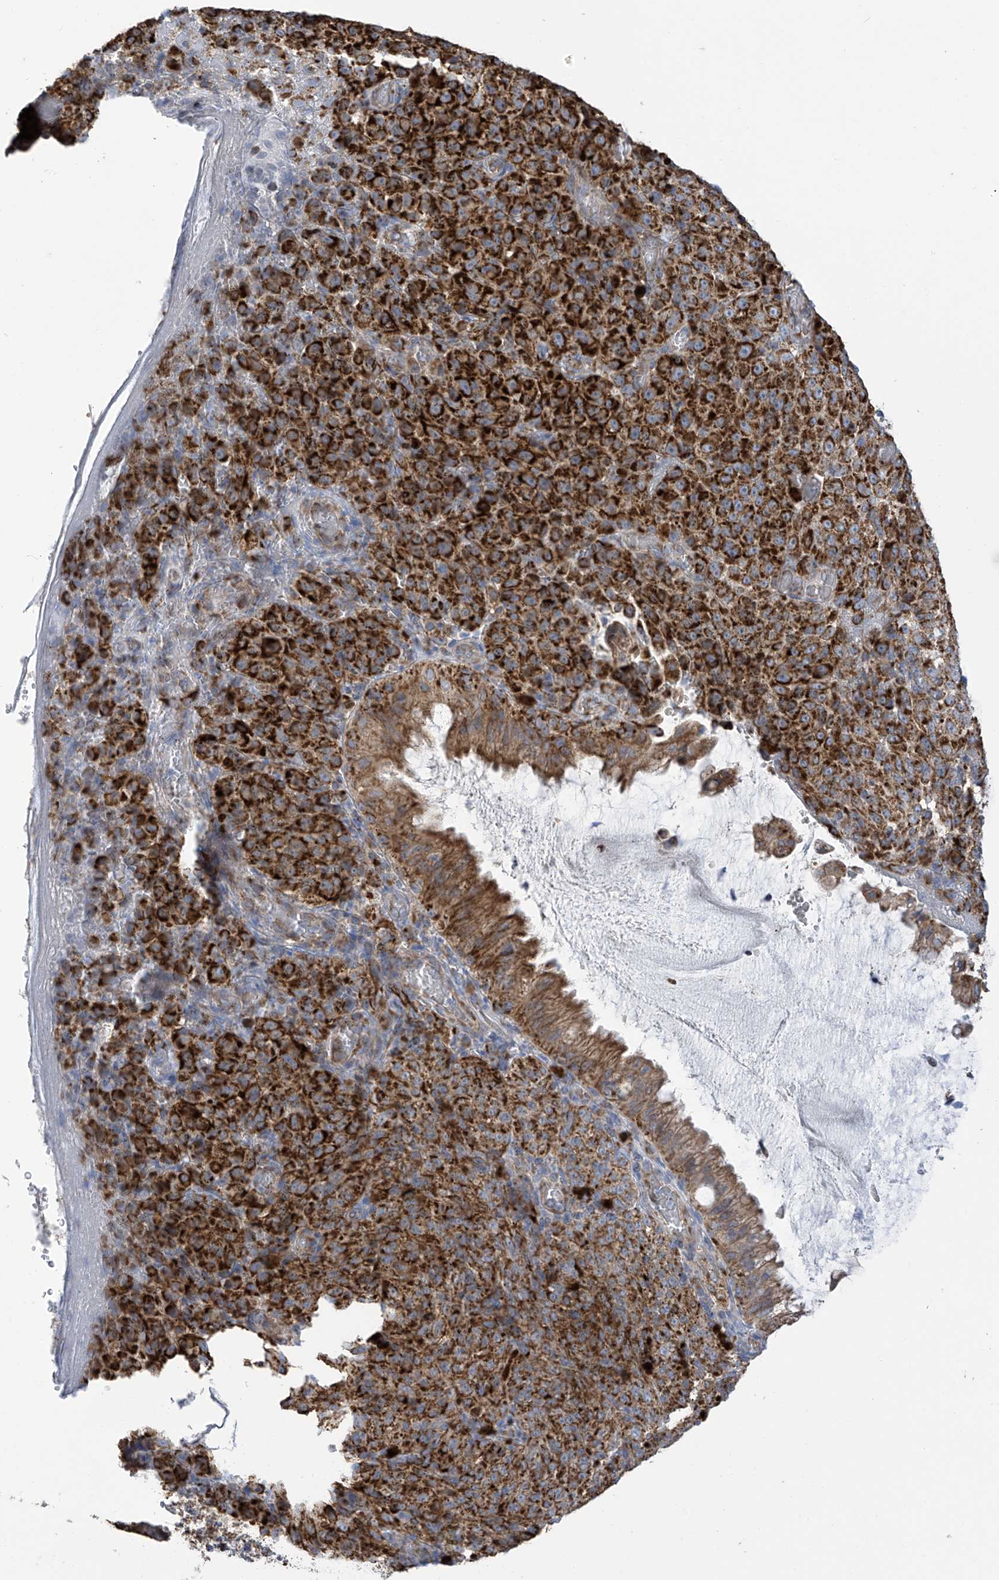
{"staining": {"intensity": "strong", "quantity": ">75%", "location": "cytoplasmic/membranous"}, "tissue": "melanoma", "cell_type": "Tumor cells", "image_type": "cancer", "snomed": [{"axis": "morphology", "description": "Malignant melanoma, NOS"}, {"axis": "topography", "description": "Rectum"}], "caption": "Melanoma stained for a protein demonstrates strong cytoplasmic/membranous positivity in tumor cells. The staining was performed using DAB to visualize the protein expression in brown, while the nuclei were stained in blue with hematoxylin (Magnification: 20x).", "gene": "PNPT1", "patient": {"sex": "female", "age": 81}}